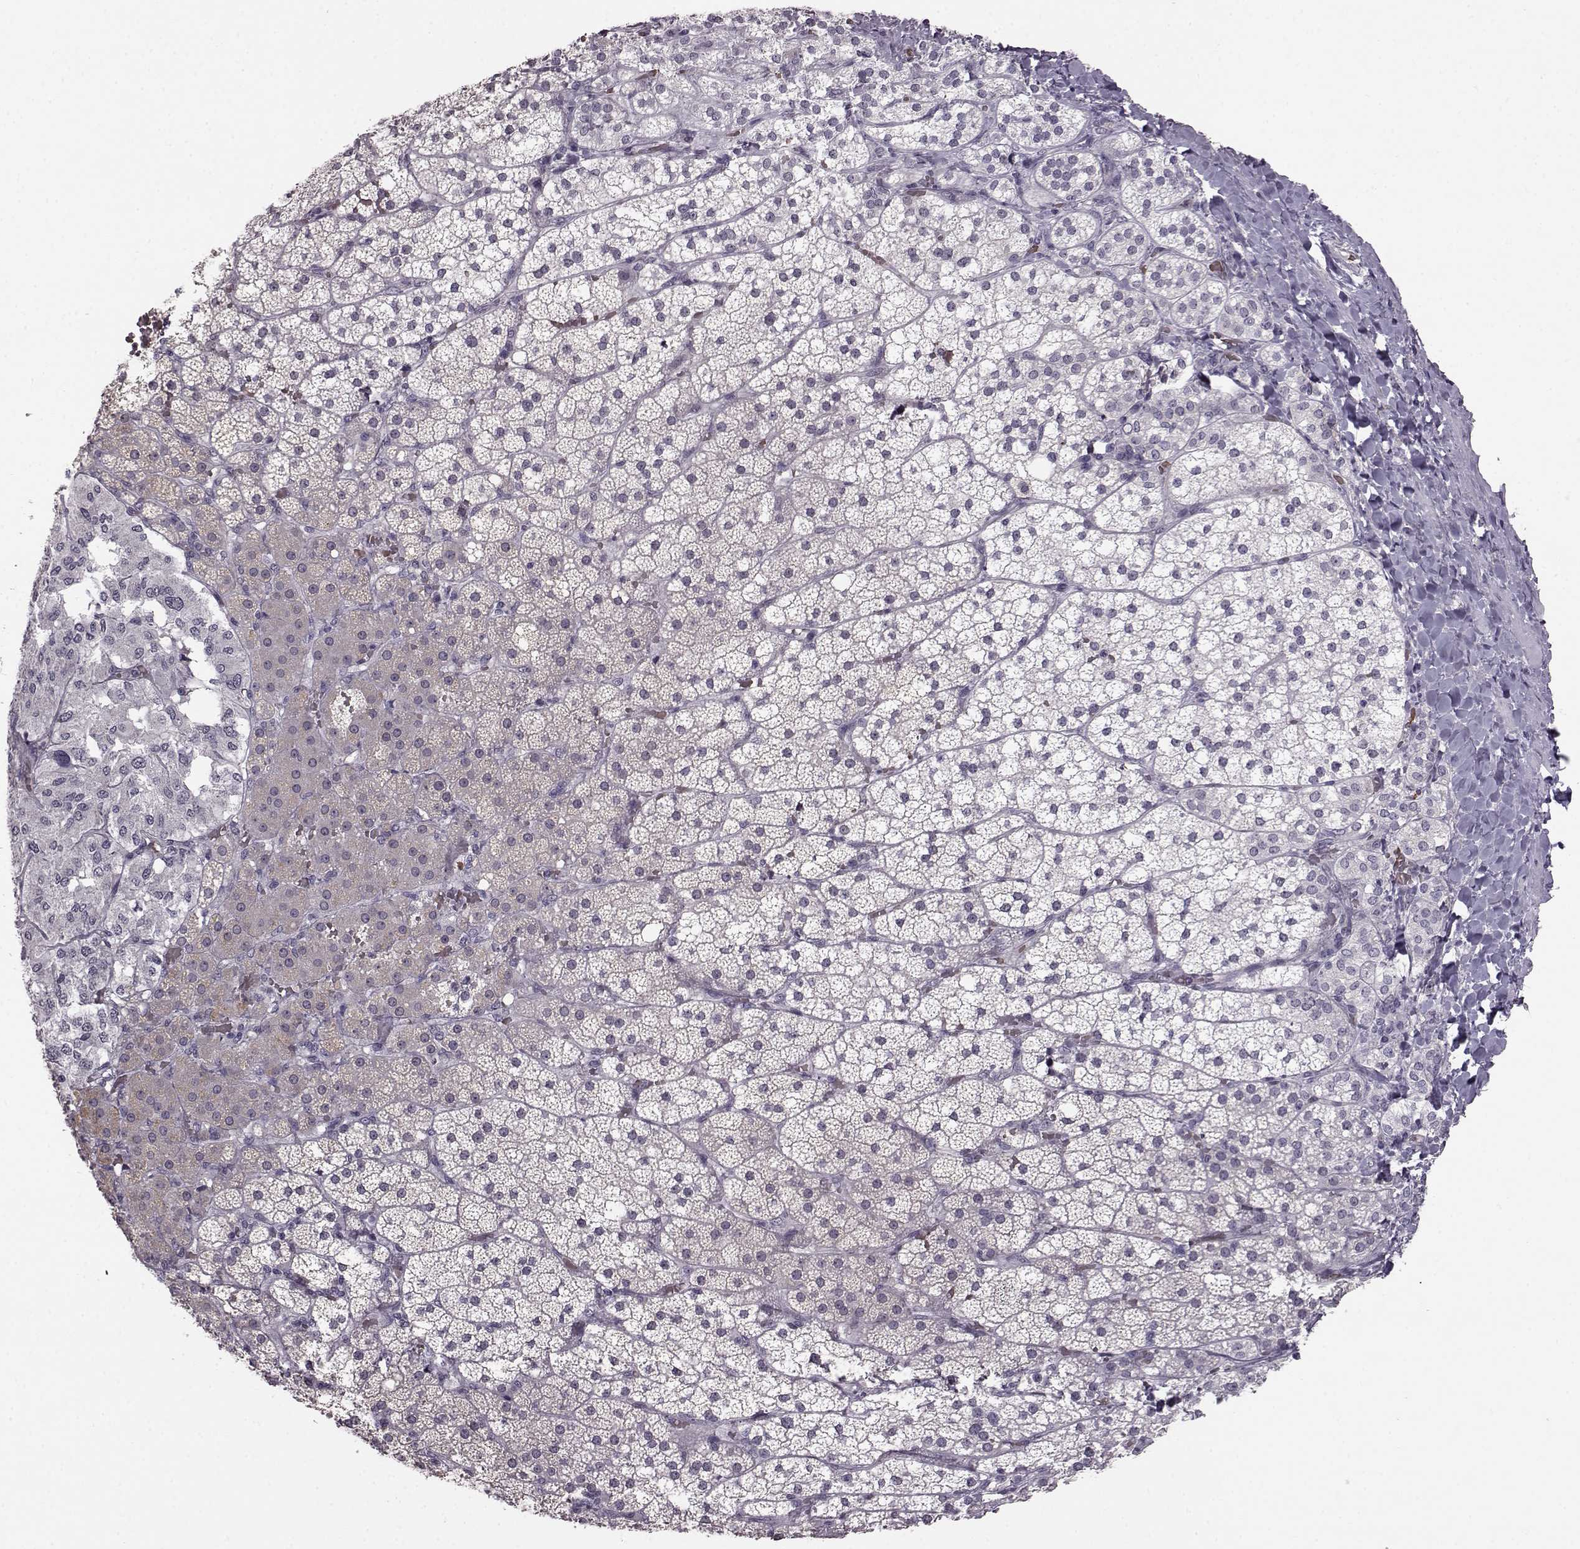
{"staining": {"intensity": "negative", "quantity": "none", "location": "none"}, "tissue": "adrenal gland", "cell_type": "Glandular cells", "image_type": "normal", "snomed": [{"axis": "morphology", "description": "Normal tissue, NOS"}, {"axis": "topography", "description": "Adrenal gland"}], "caption": "IHC of unremarkable adrenal gland reveals no positivity in glandular cells. (DAB IHC, high magnification).", "gene": "PROP1", "patient": {"sex": "male", "age": 53}}